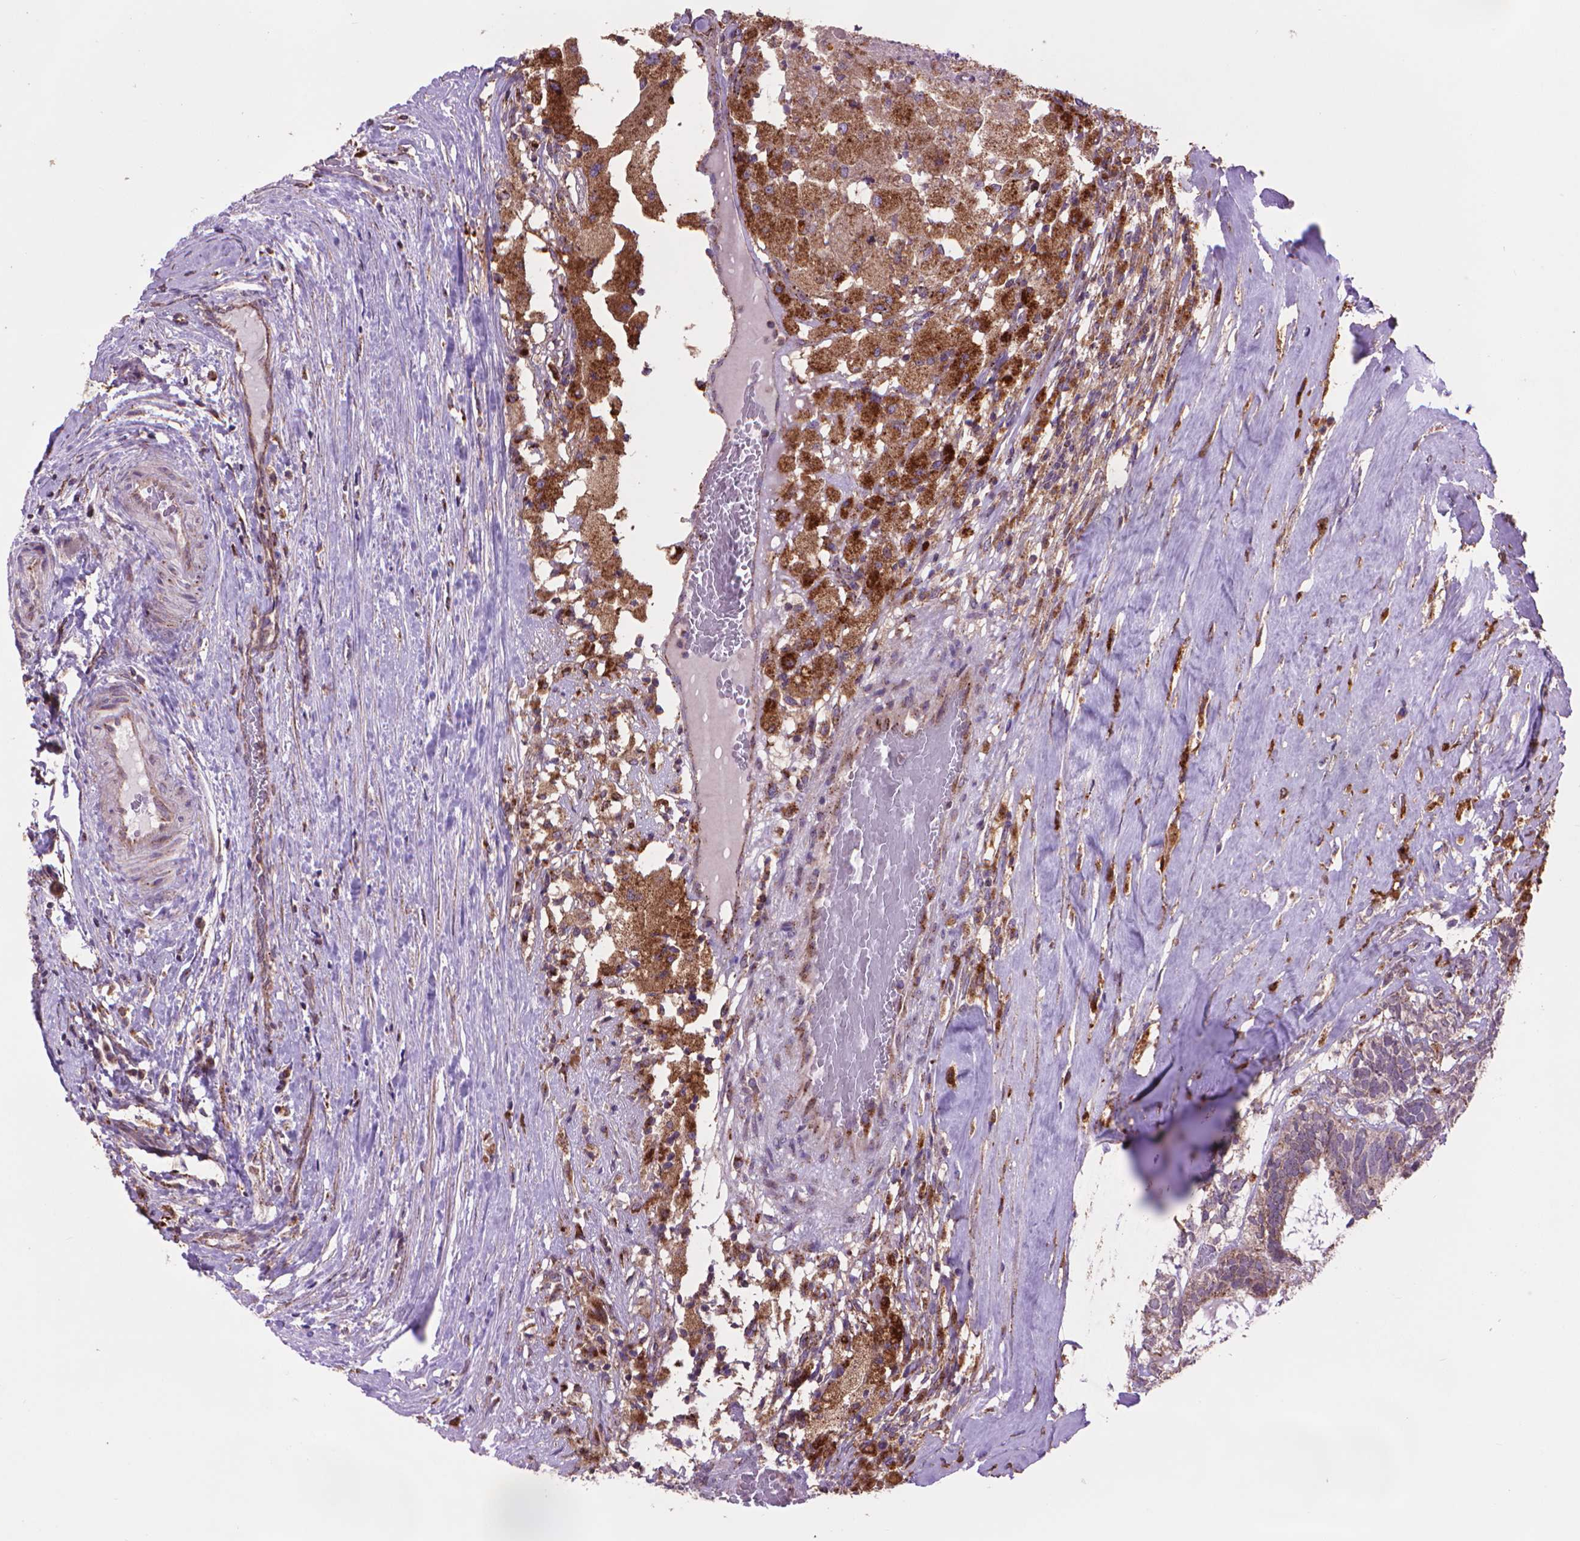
{"staining": {"intensity": "moderate", "quantity": ">75%", "location": "cytoplasmic/membranous"}, "tissue": "testis cancer", "cell_type": "Tumor cells", "image_type": "cancer", "snomed": [{"axis": "morphology", "description": "Seminoma, NOS"}, {"axis": "morphology", "description": "Carcinoma, Embryonal, NOS"}, {"axis": "topography", "description": "Testis"}], "caption": "Immunohistochemical staining of human testis cancer reveals moderate cytoplasmic/membranous protein expression in about >75% of tumor cells.", "gene": "GLB1", "patient": {"sex": "male", "age": 41}}